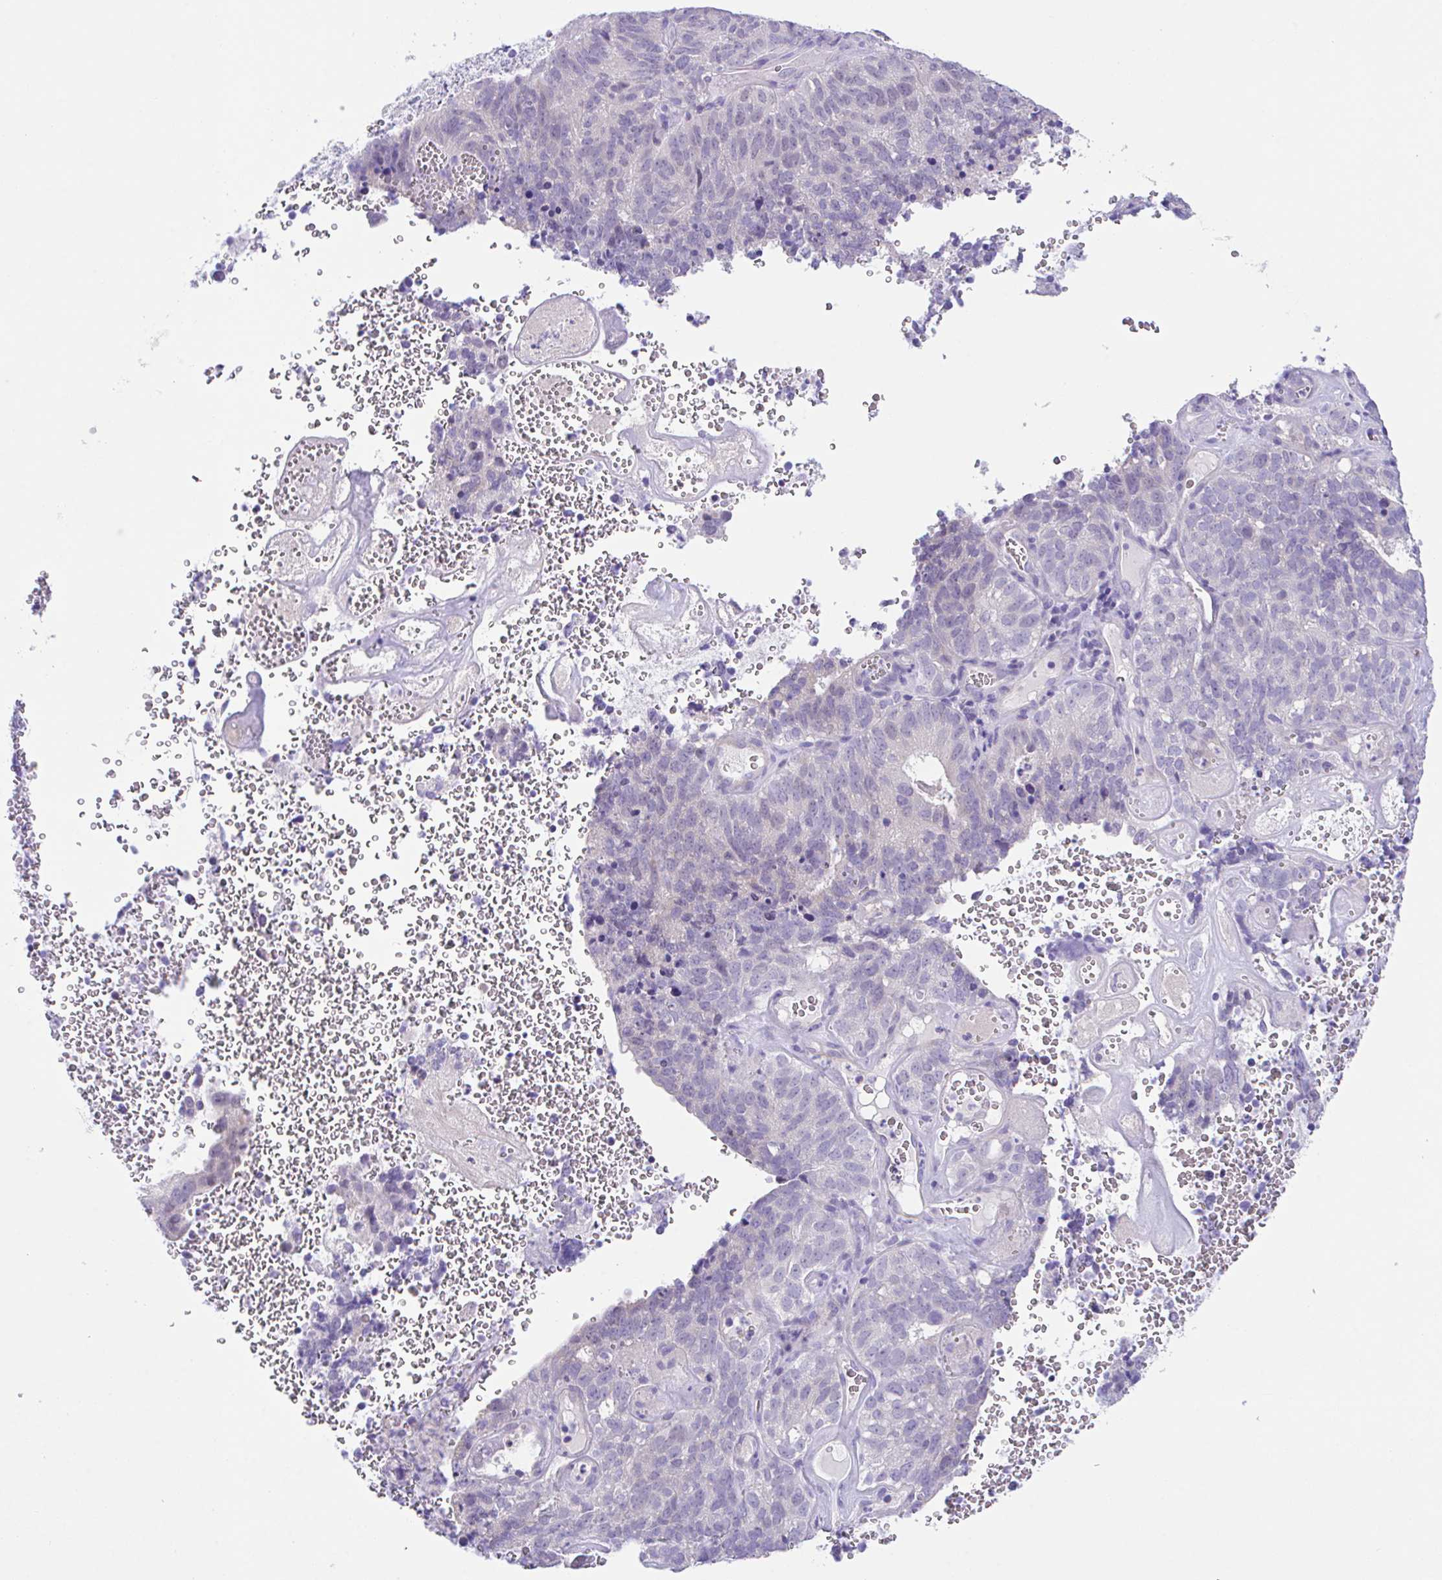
{"staining": {"intensity": "negative", "quantity": "none", "location": "none"}, "tissue": "cervical cancer", "cell_type": "Tumor cells", "image_type": "cancer", "snomed": [{"axis": "morphology", "description": "Adenocarcinoma, NOS"}, {"axis": "topography", "description": "Cervix"}], "caption": "A micrograph of human cervical cancer (adenocarcinoma) is negative for staining in tumor cells.", "gene": "HACD4", "patient": {"sex": "female", "age": 38}}